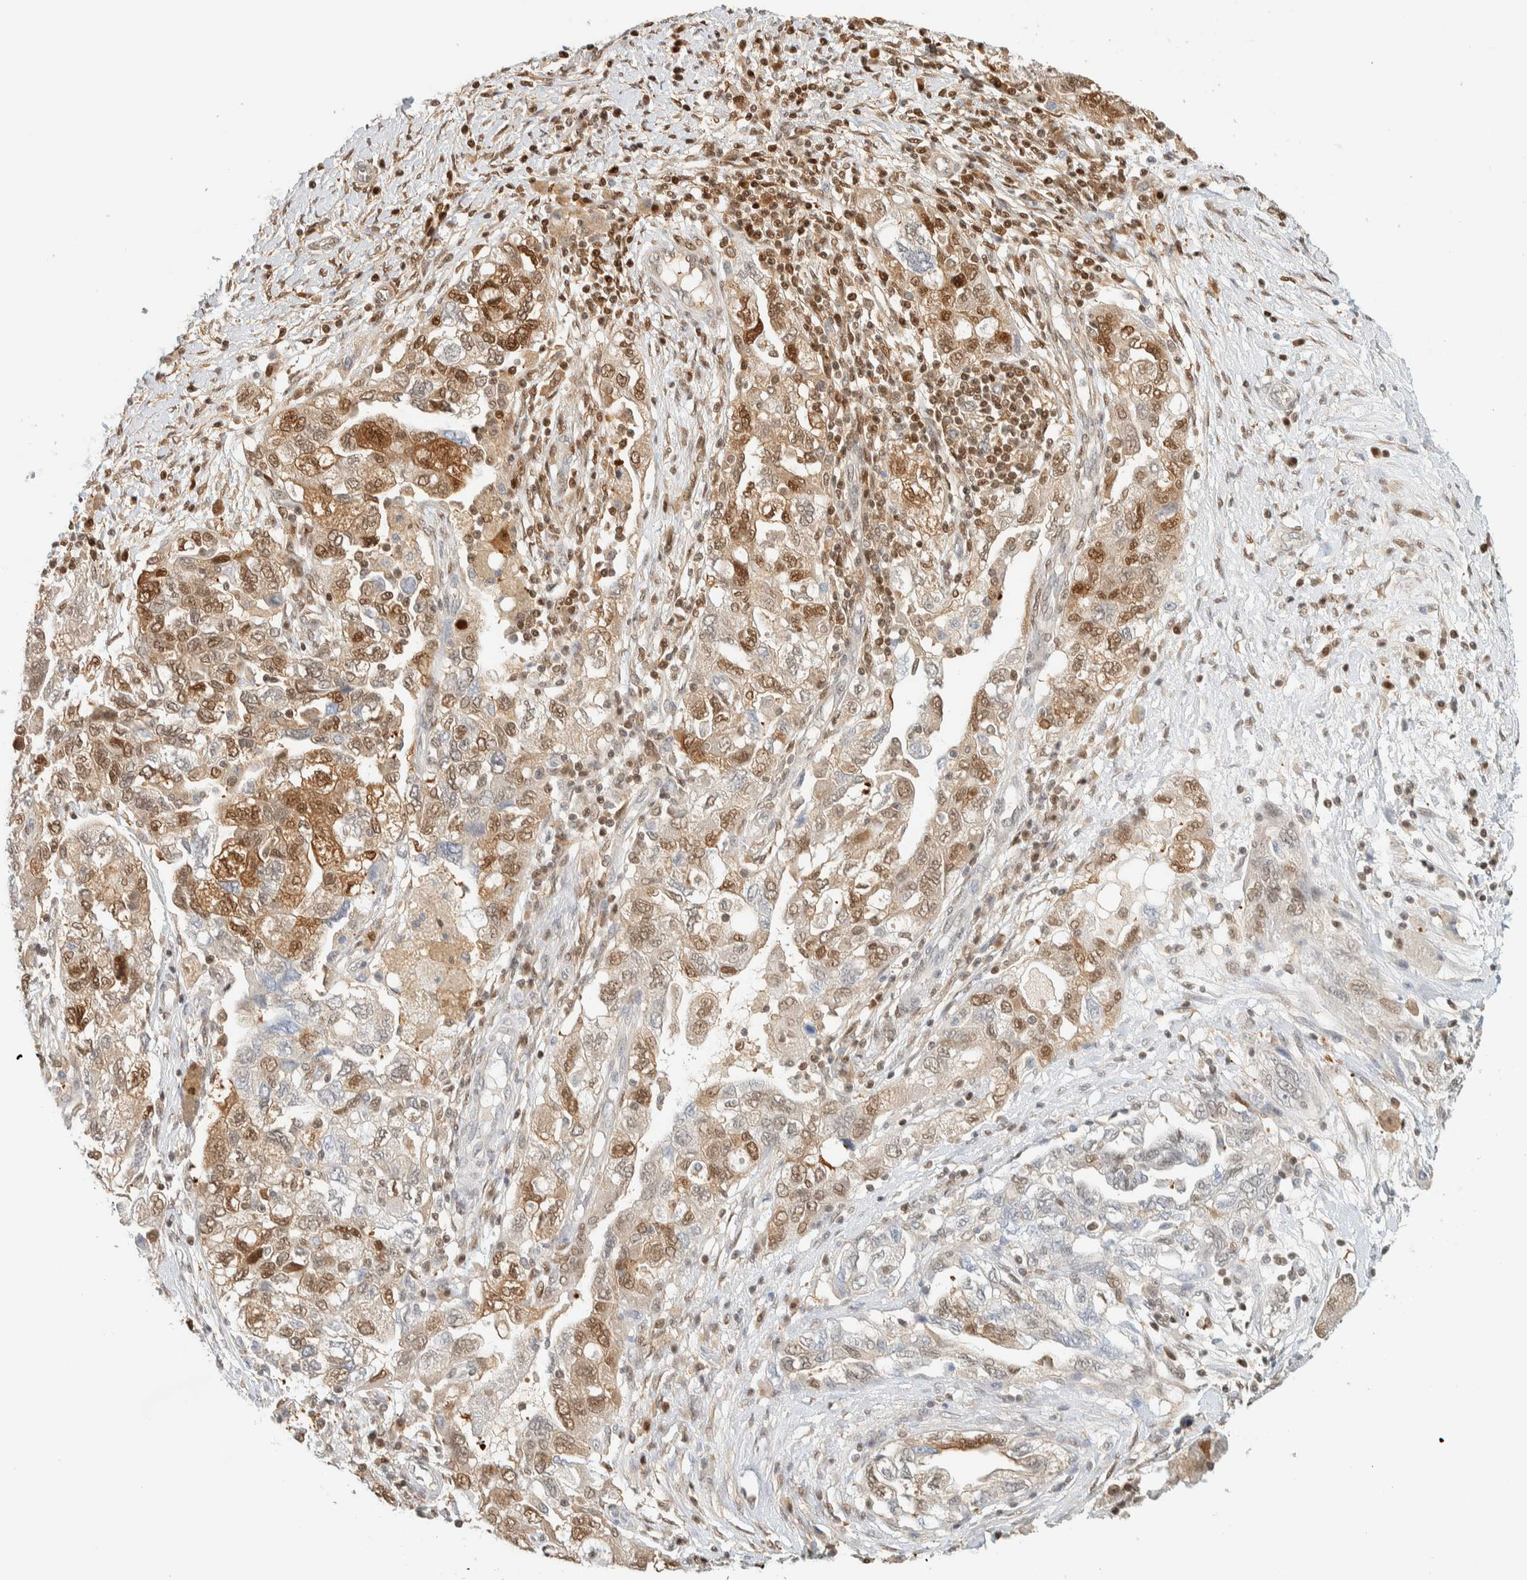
{"staining": {"intensity": "moderate", "quantity": ">75%", "location": "cytoplasmic/membranous,nuclear"}, "tissue": "ovarian cancer", "cell_type": "Tumor cells", "image_type": "cancer", "snomed": [{"axis": "morphology", "description": "Carcinoma, NOS"}, {"axis": "morphology", "description": "Cystadenocarcinoma, serous, NOS"}, {"axis": "topography", "description": "Ovary"}], "caption": "Immunohistochemical staining of ovarian cancer (carcinoma) displays medium levels of moderate cytoplasmic/membranous and nuclear protein staining in about >75% of tumor cells.", "gene": "ZBTB37", "patient": {"sex": "female", "age": 69}}